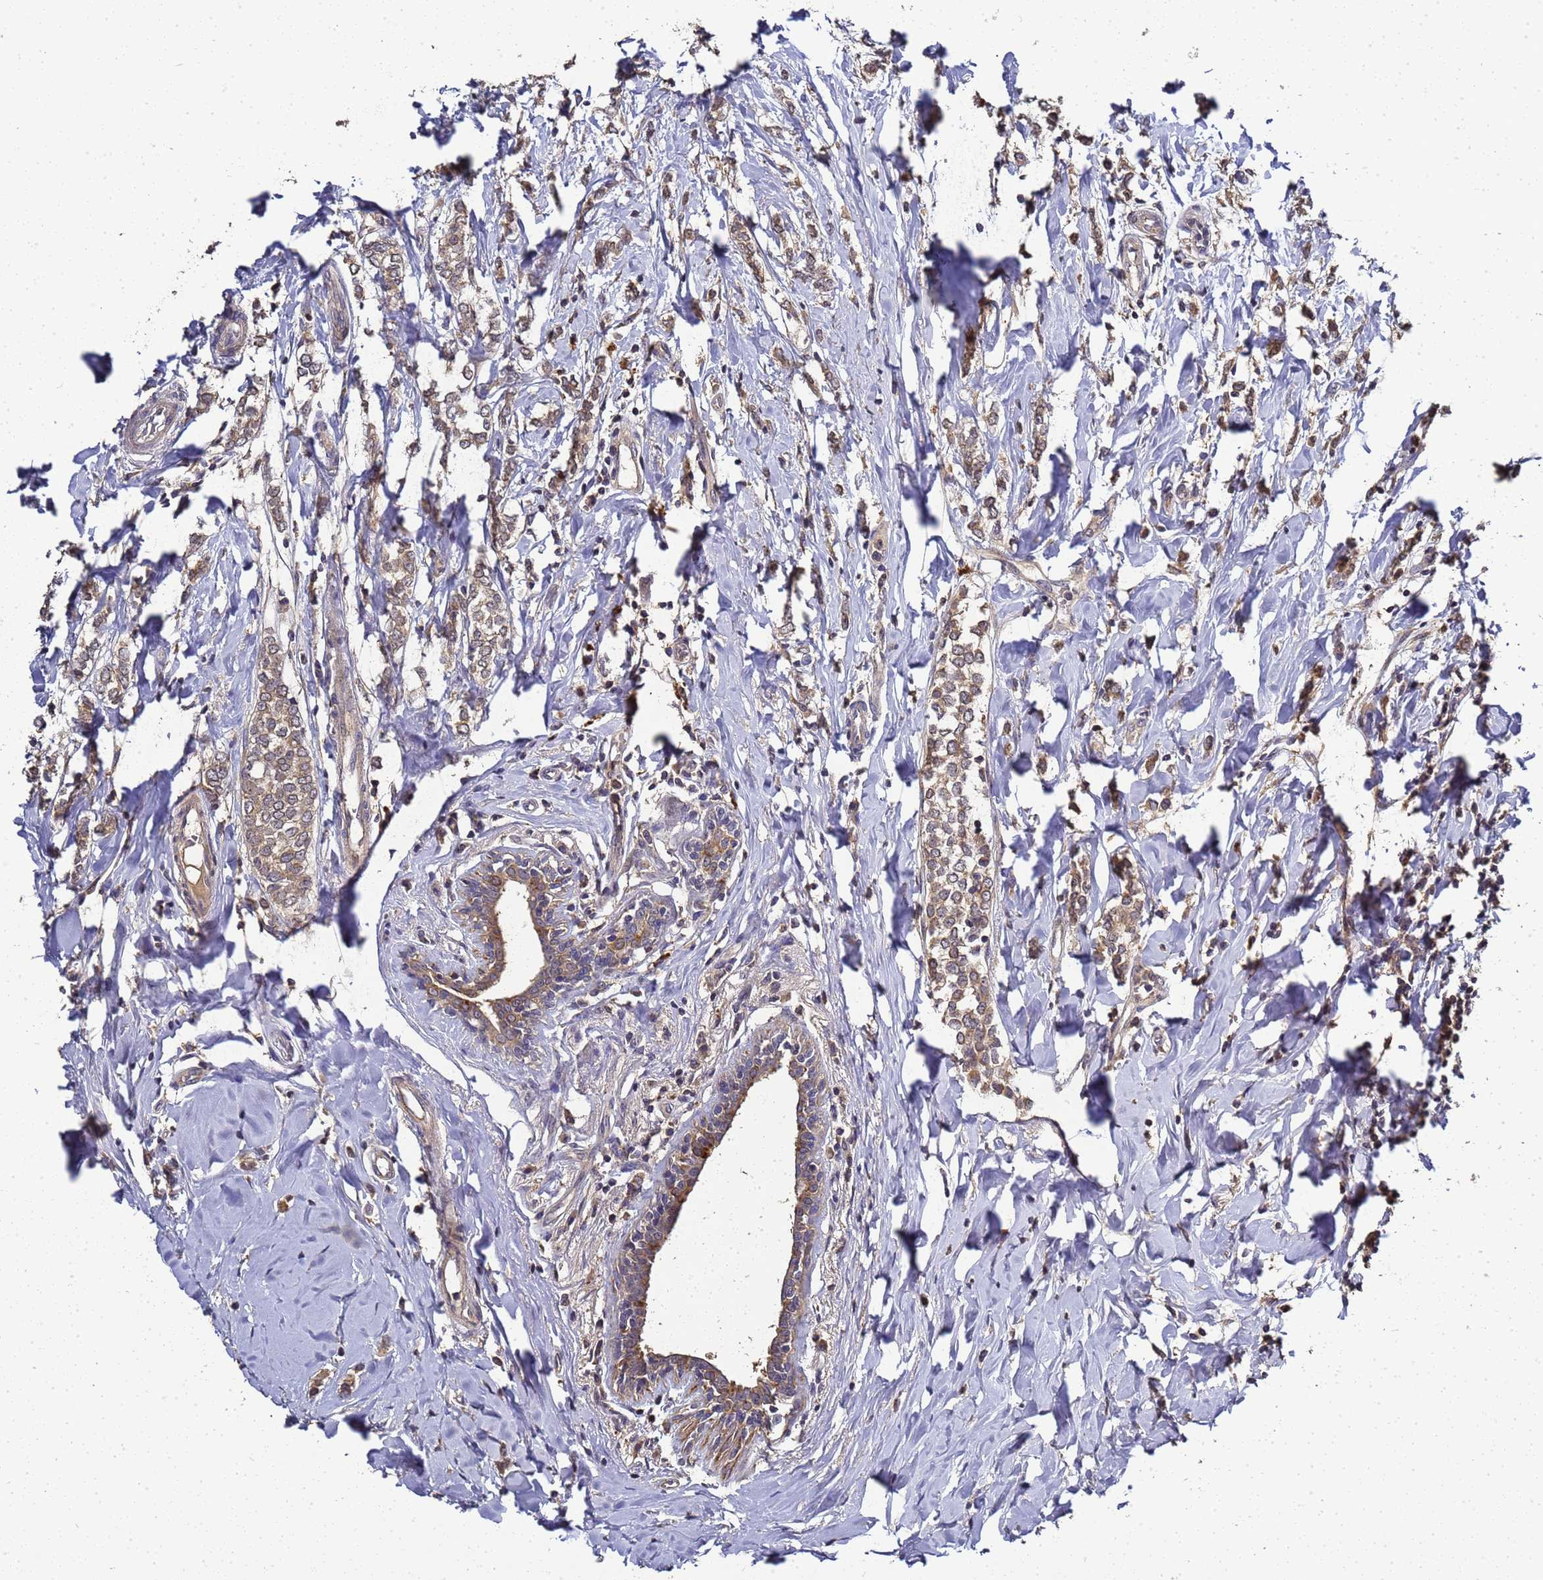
{"staining": {"intensity": "weak", "quantity": ">75%", "location": "cytoplasmic/membranous"}, "tissue": "breast cancer", "cell_type": "Tumor cells", "image_type": "cancer", "snomed": [{"axis": "morphology", "description": "Normal tissue, NOS"}, {"axis": "morphology", "description": "Lobular carcinoma"}, {"axis": "topography", "description": "Breast"}], "caption": "Immunohistochemical staining of breast cancer (lobular carcinoma) reveals weak cytoplasmic/membranous protein positivity in approximately >75% of tumor cells.", "gene": "LGI4", "patient": {"sex": "female", "age": 47}}